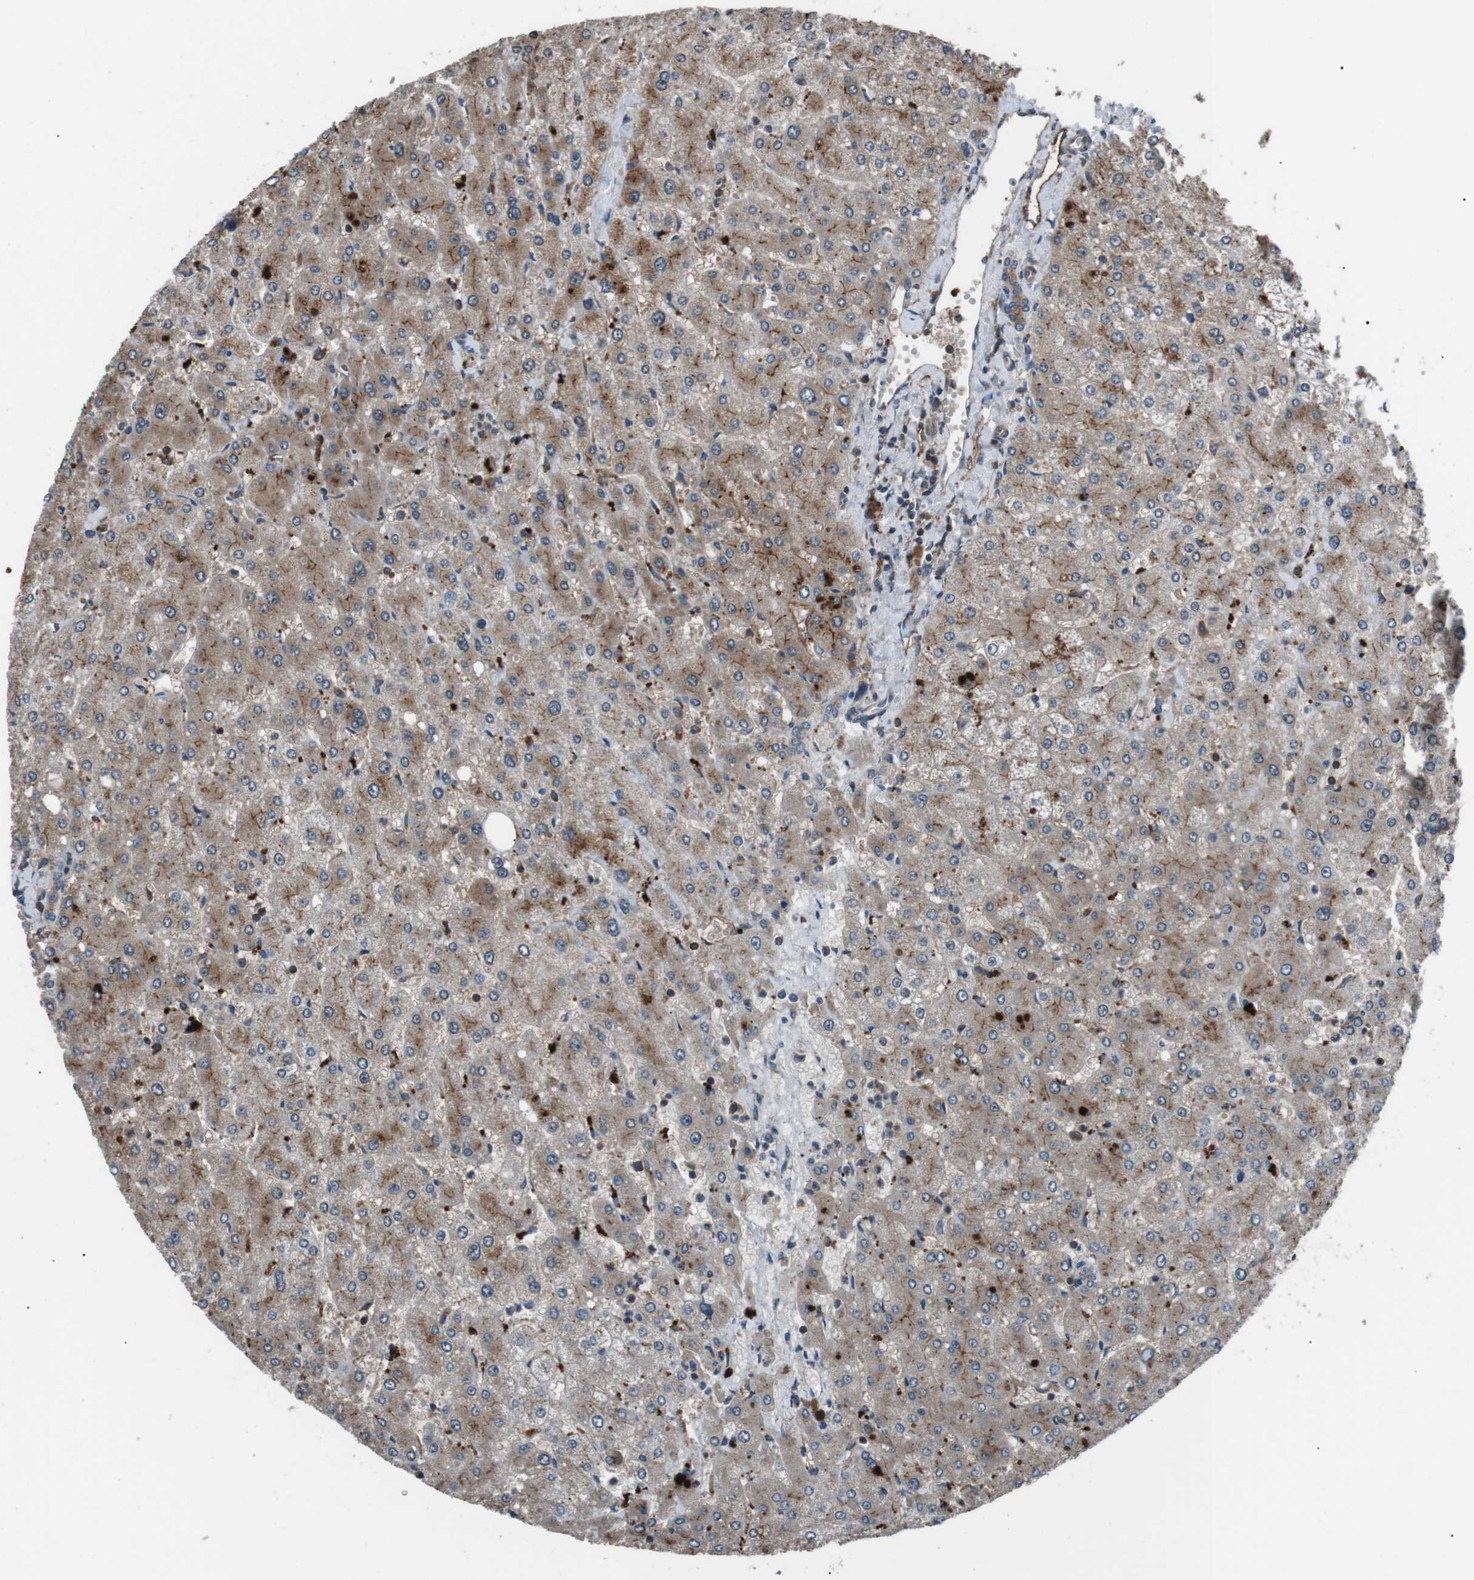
{"staining": {"intensity": "moderate", "quantity": ">75%", "location": "cytoplasmic/membranous"}, "tissue": "liver", "cell_type": "Cholangiocytes", "image_type": "normal", "snomed": [{"axis": "morphology", "description": "Normal tissue, NOS"}, {"axis": "topography", "description": "Liver"}], "caption": "A photomicrograph of liver stained for a protein exhibits moderate cytoplasmic/membranous brown staining in cholangiocytes. (DAB IHC with brightfield microscopy, high magnification).", "gene": "GPR161", "patient": {"sex": "male", "age": 55}}